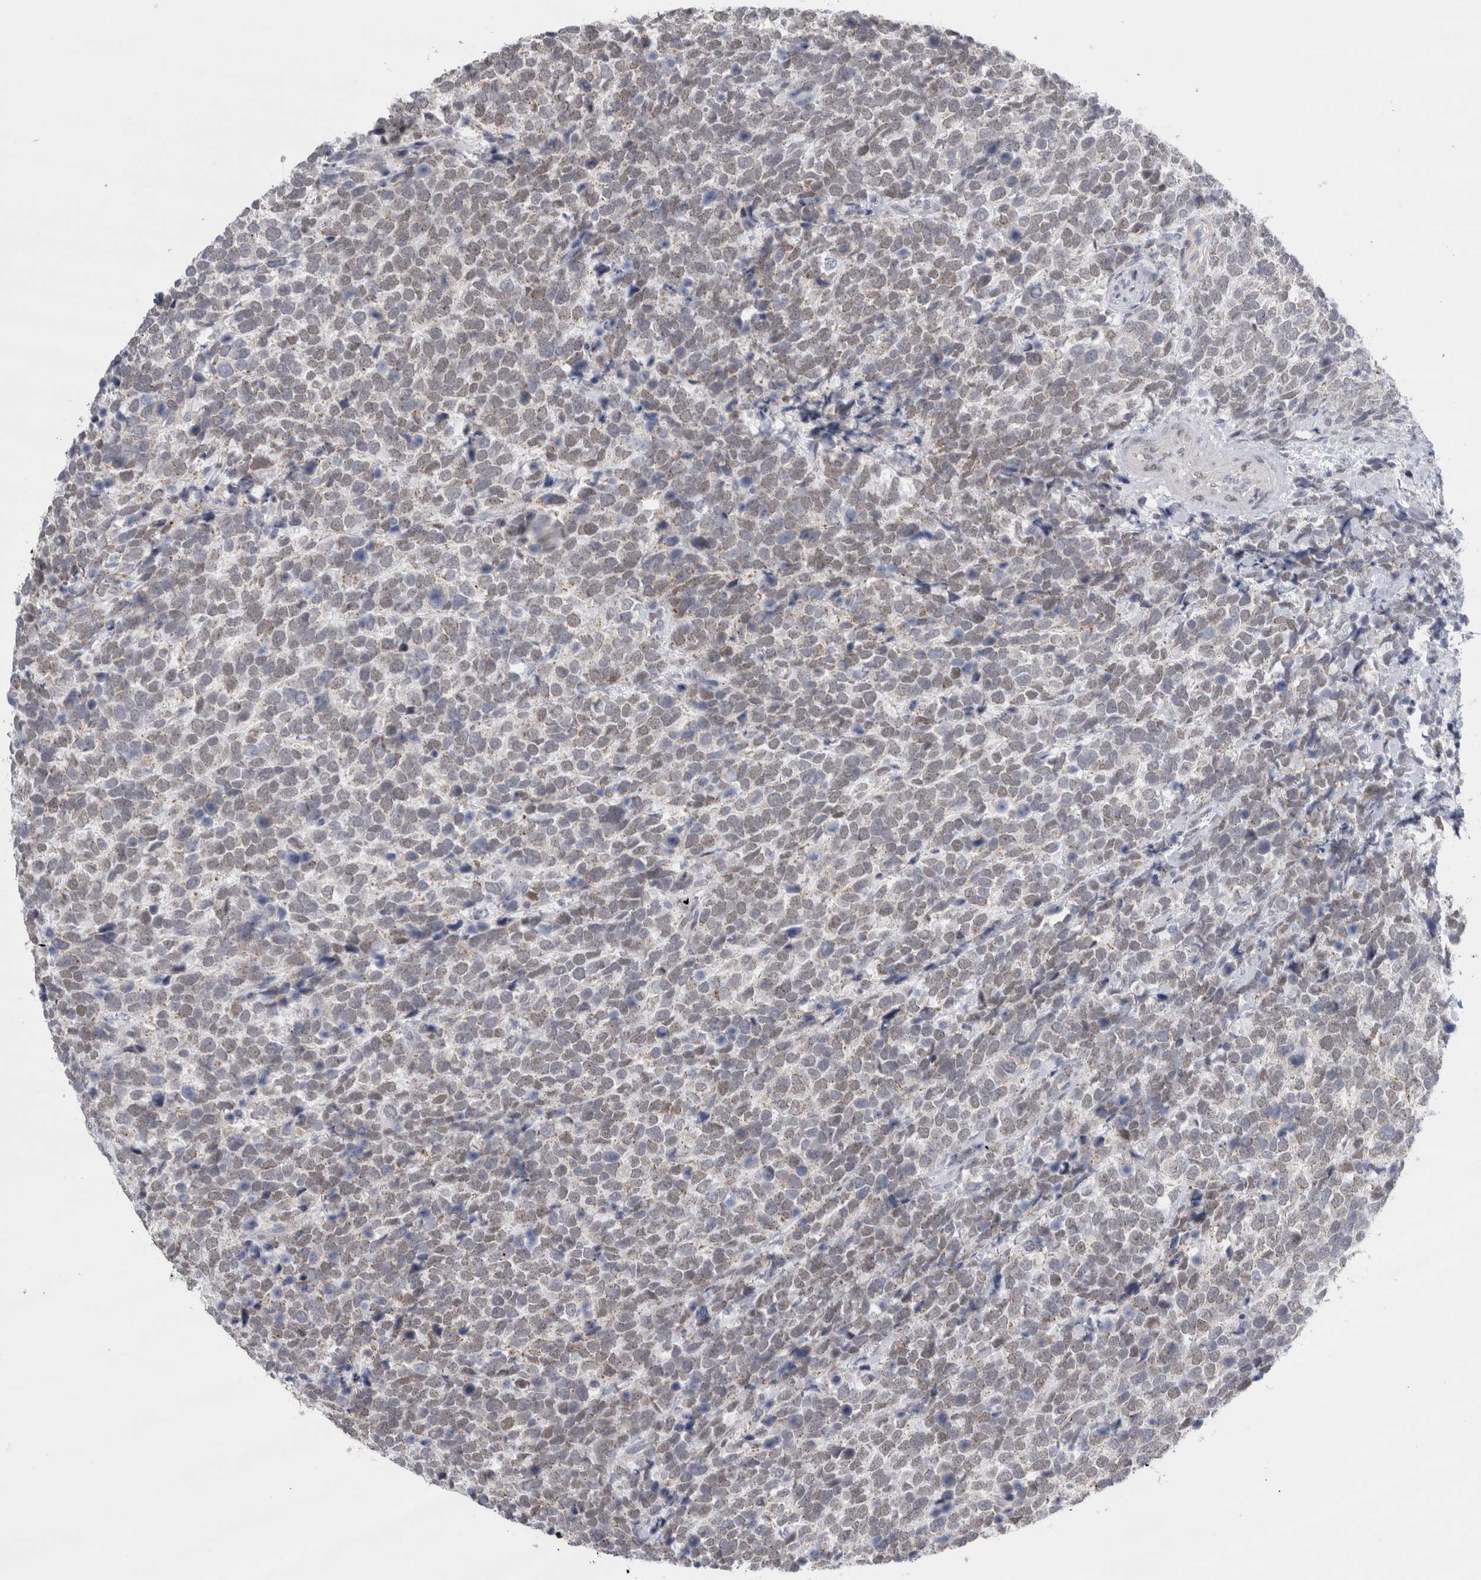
{"staining": {"intensity": "negative", "quantity": "none", "location": "none"}, "tissue": "urothelial cancer", "cell_type": "Tumor cells", "image_type": "cancer", "snomed": [{"axis": "morphology", "description": "Urothelial carcinoma, High grade"}, {"axis": "topography", "description": "Urinary bladder"}], "caption": "This is an IHC micrograph of urothelial carcinoma (high-grade). There is no positivity in tumor cells.", "gene": "PLIN1", "patient": {"sex": "female", "age": 82}}